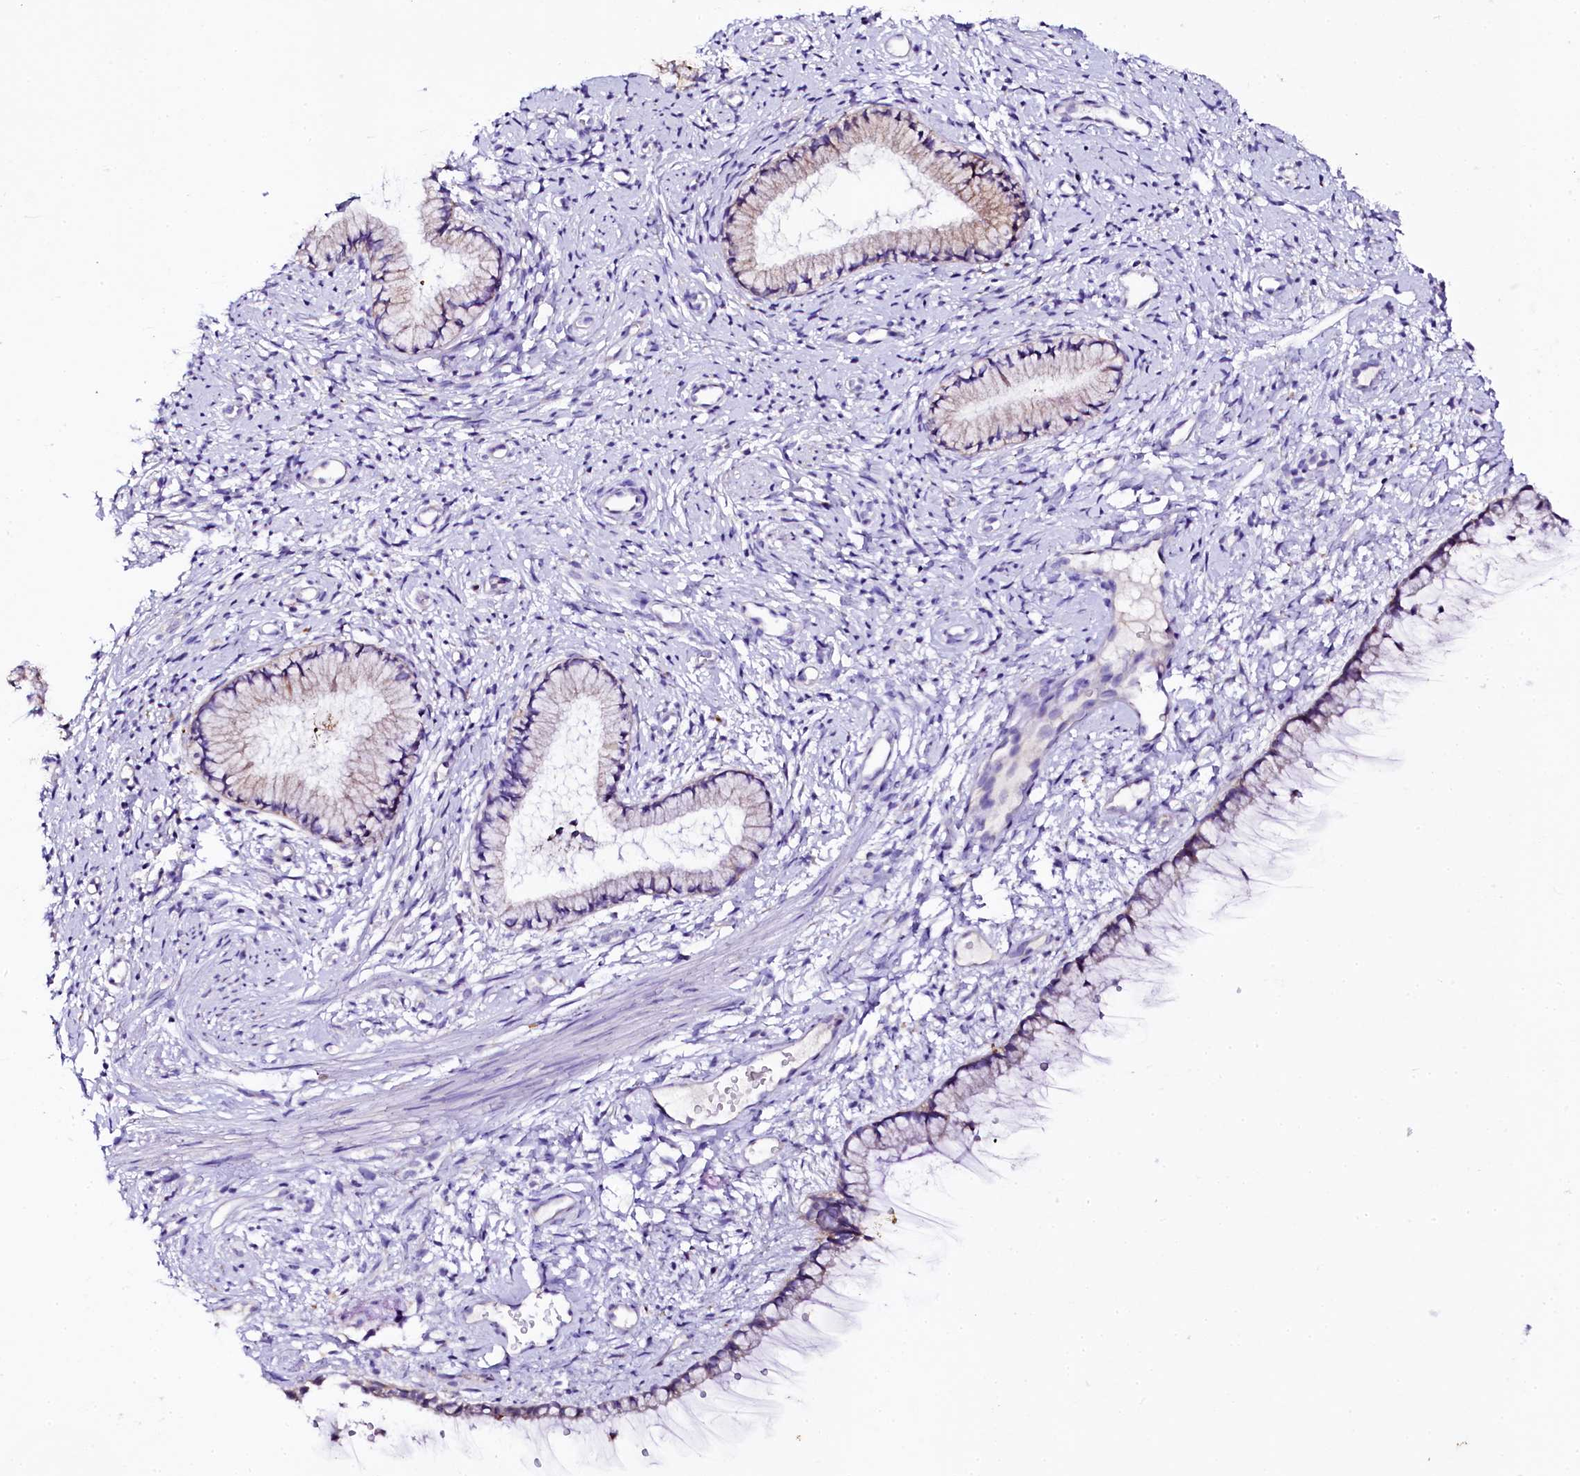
{"staining": {"intensity": "moderate", "quantity": "25%-75%", "location": "cytoplasmic/membranous"}, "tissue": "cervix", "cell_type": "Glandular cells", "image_type": "normal", "snomed": [{"axis": "morphology", "description": "Normal tissue, NOS"}, {"axis": "topography", "description": "Cervix"}], "caption": "Unremarkable cervix was stained to show a protein in brown. There is medium levels of moderate cytoplasmic/membranous expression in about 25%-75% of glandular cells. (DAB IHC, brown staining for protein, blue staining for nuclei).", "gene": "NAA16", "patient": {"sex": "female", "age": 57}}